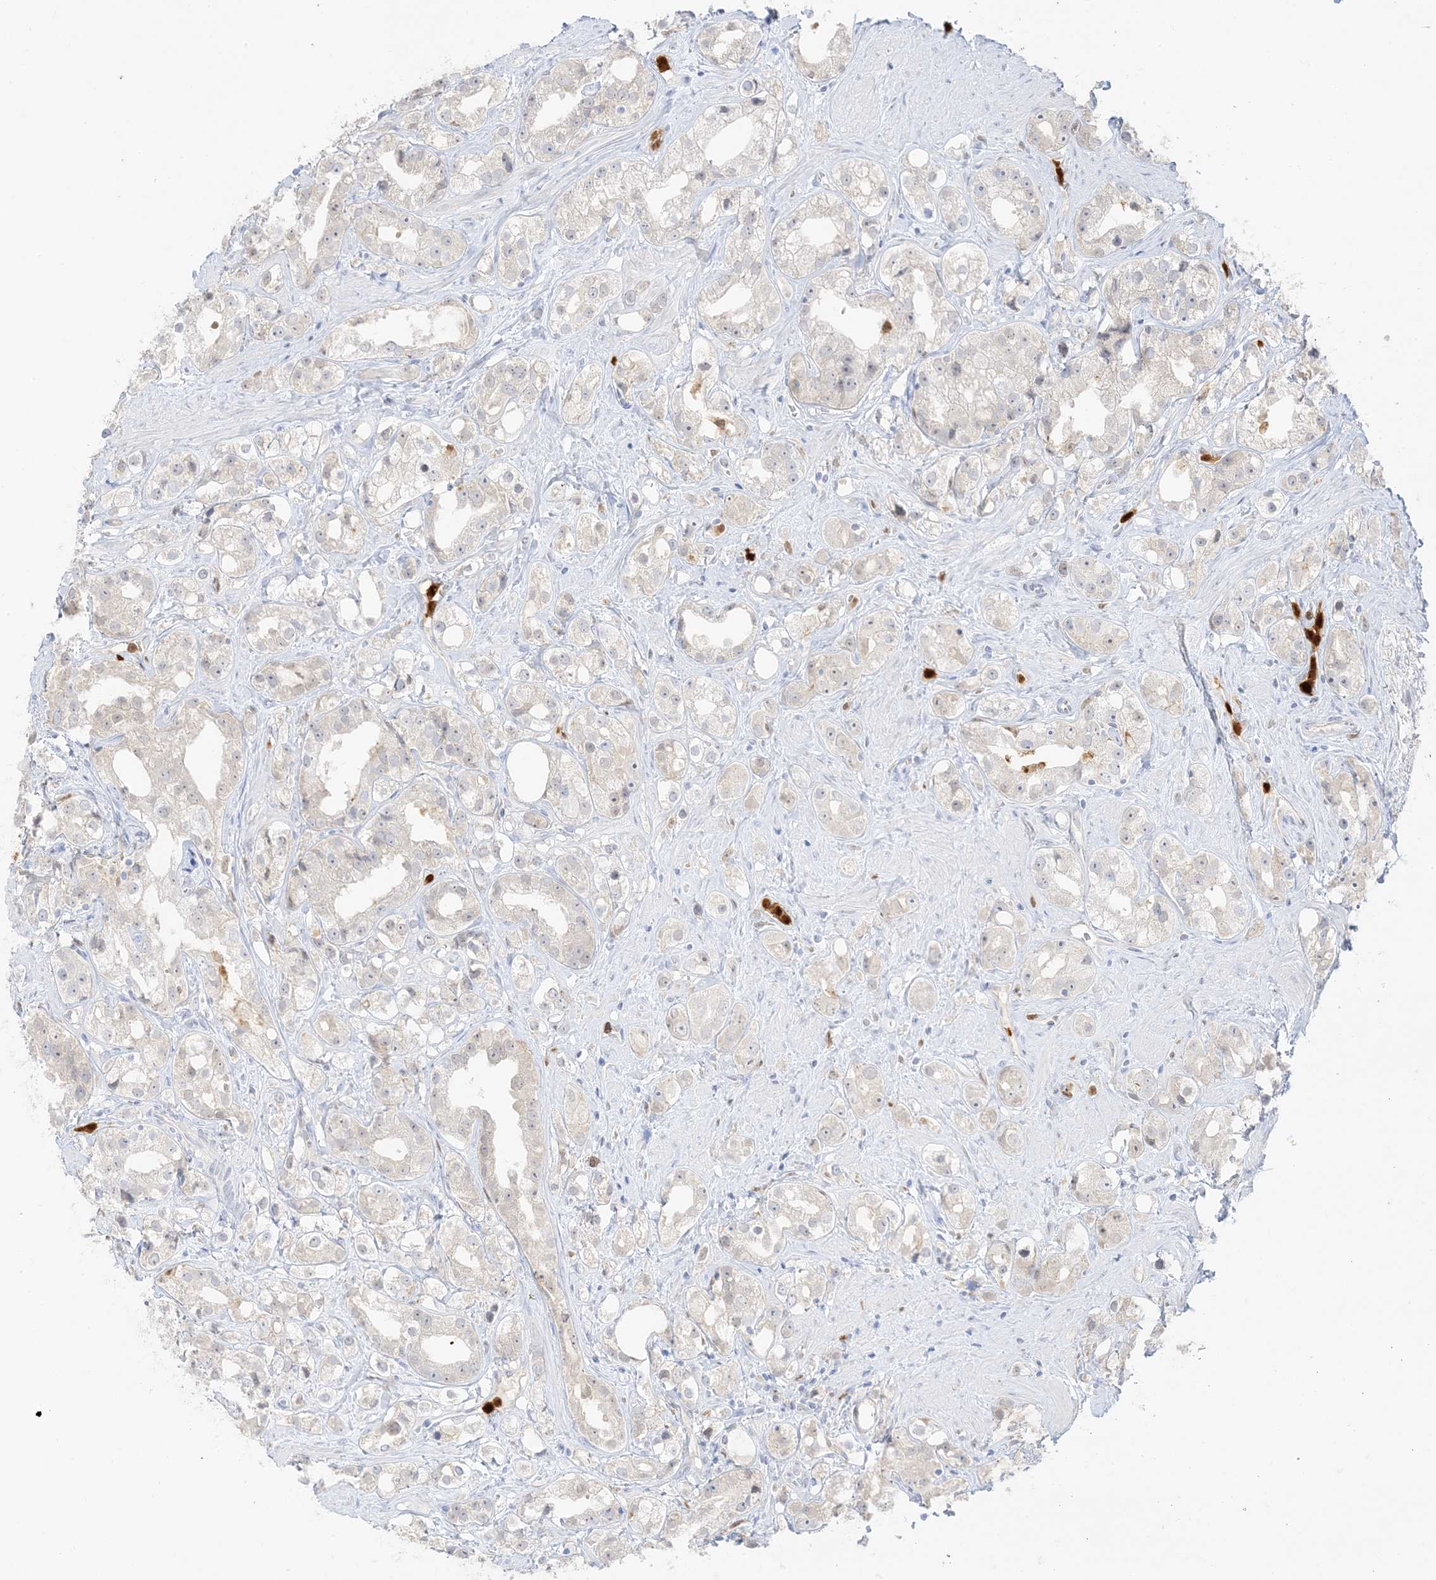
{"staining": {"intensity": "negative", "quantity": "none", "location": "none"}, "tissue": "prostate cancer", "cell_type": "Tumor cells", "image_type": "cancer", "snomed": [{"axis": "morphology", "description": "Adenocarcinoma, NOS"}, {"axis": "topography", "description": "Prostate"}], "caption": "Tumor cells show no significant positivity in prostate adenocarcinoma.", "gene": "GCA", "patient": {"sex": "male", "age": 79}}